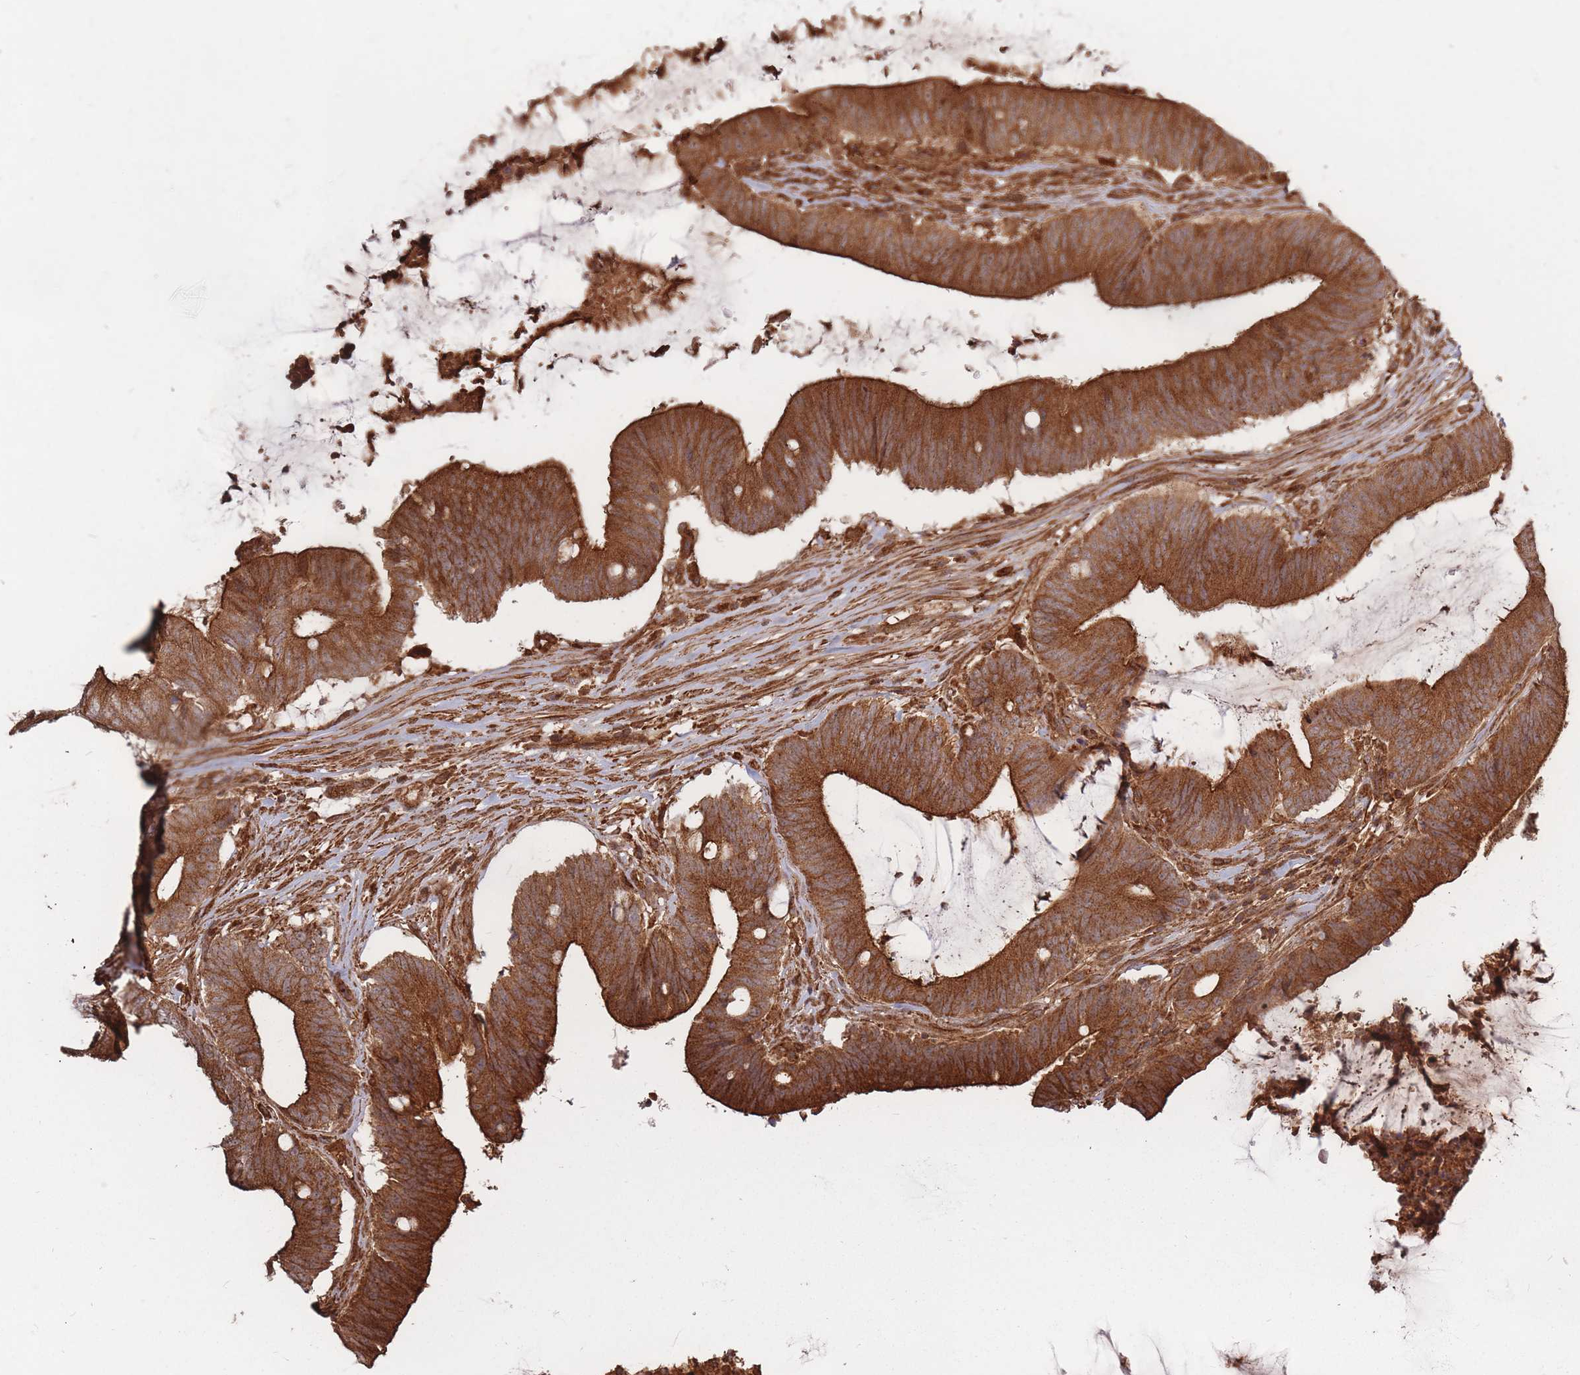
{"staining": {"intensity": "strong", "quantity": ">75%", "location": "cytoplasmic/membranous"}, "tissue": "colorectal cancer", "cell_type": "Tumor cells", "image_type": "cancer", "snomed": [{"axis": "morphology", "description": "Adenocarcinoma, NOS"}, {"axis": "topography", "description": "Colon"}], "caption": "Human adenocarcinoma (colorectal) stained for a protein (brown) shows strong cytoplasmic/membranous positive positivity in about >75% of tumor cells.", "gene": "RASSF2", "patient": {"sex": "female", "age": 43}}